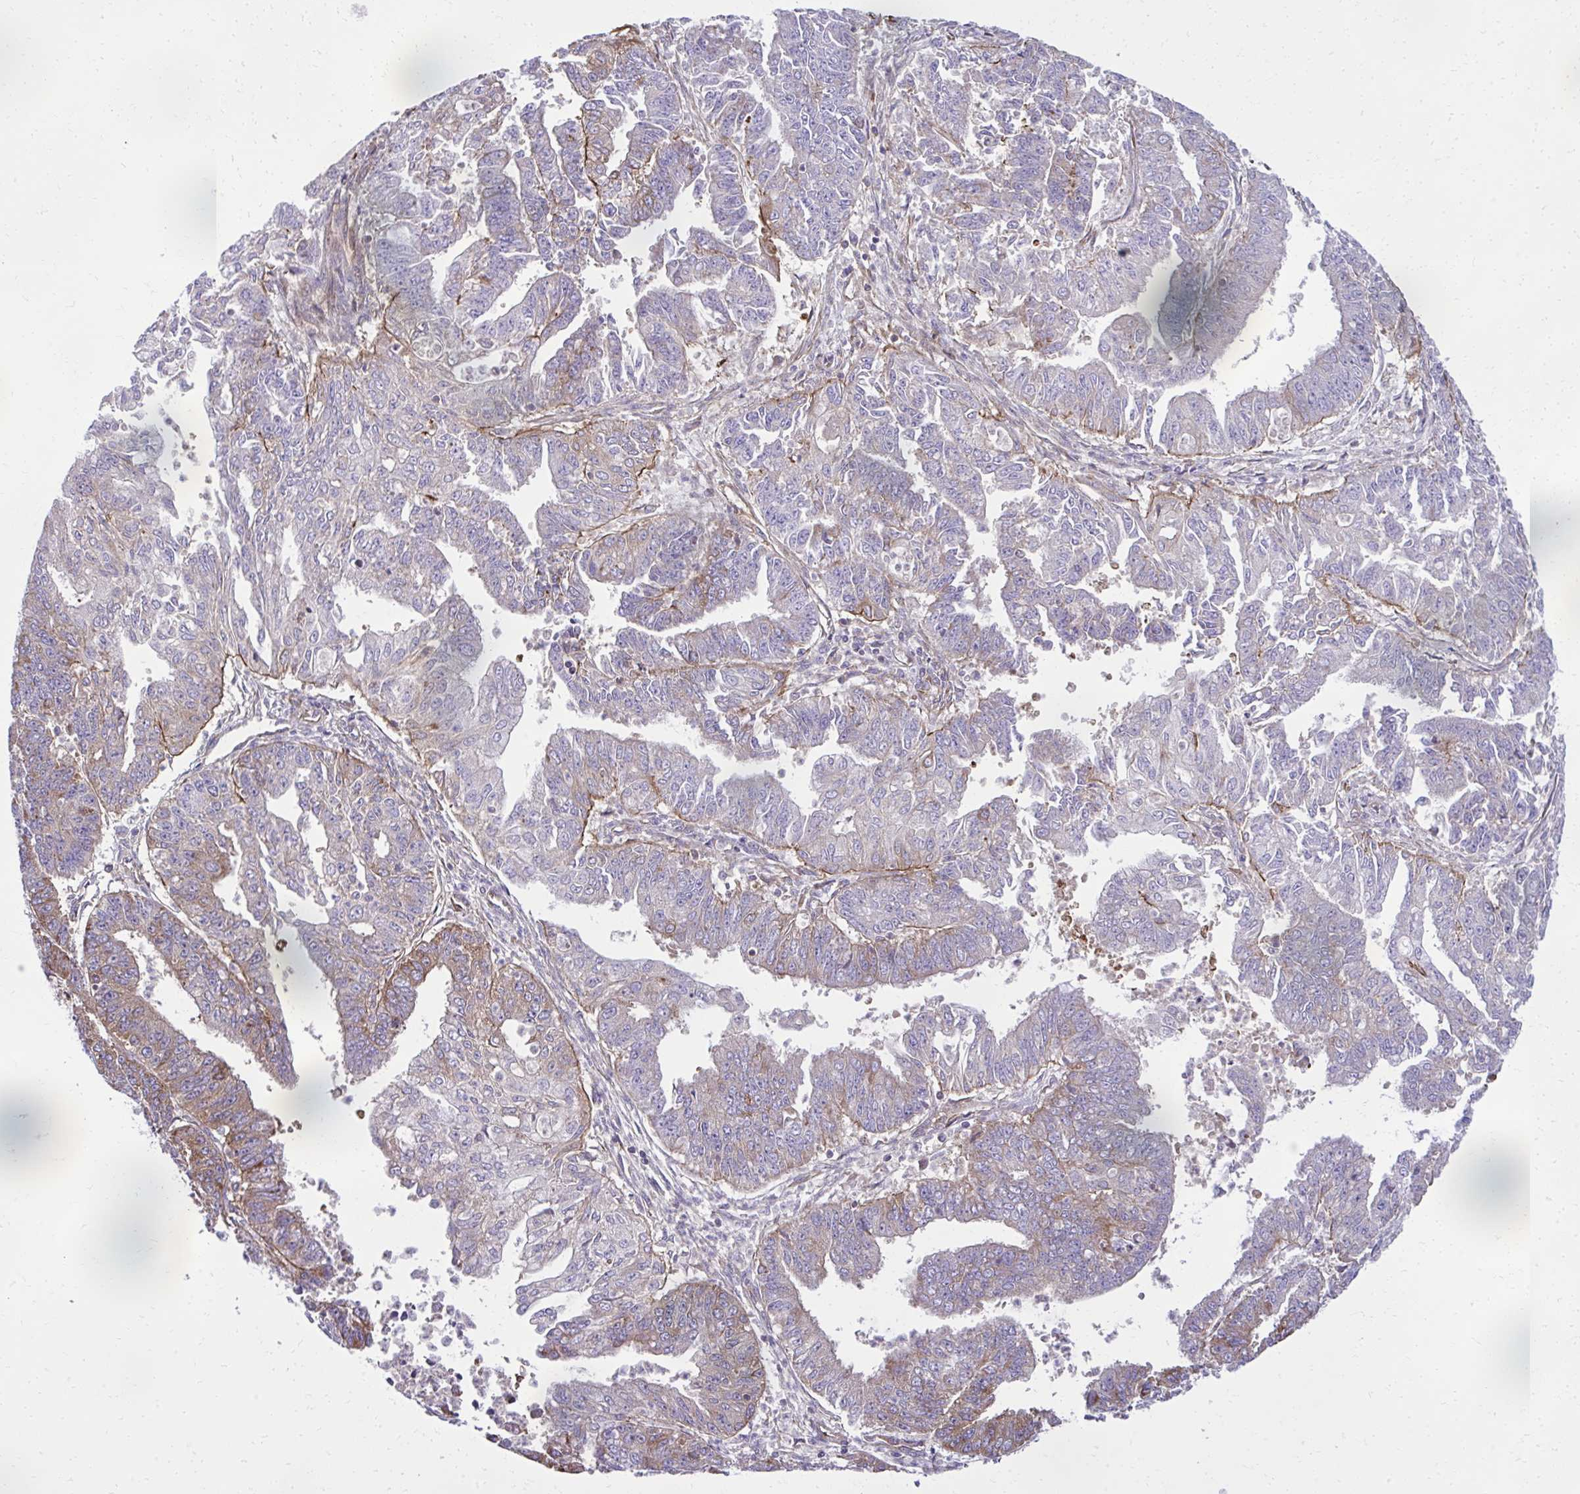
{"staining": {"intensity": "moderate", "quantity": "25%-75%", "location": "cytoplasmic/membranous"}, "tissue": "endometrial cancer", "cell_type": "Tumor cells", "image_type": "cancer", "snomed": [{"axis": "morphology", "description": "Adenocarcinoma, NOS"}, {"axis": "topography", "description": "Endometrium"}], "caption": "Moderate cytoplasmic/membranous positivity for a protein is seen in approximately 25%-75% of tumor cells of endometrial adenocarcinoma using immunohistochemistry.", "gene": "NMNAT3", "patient": {"sex": "female", "age": 73}}